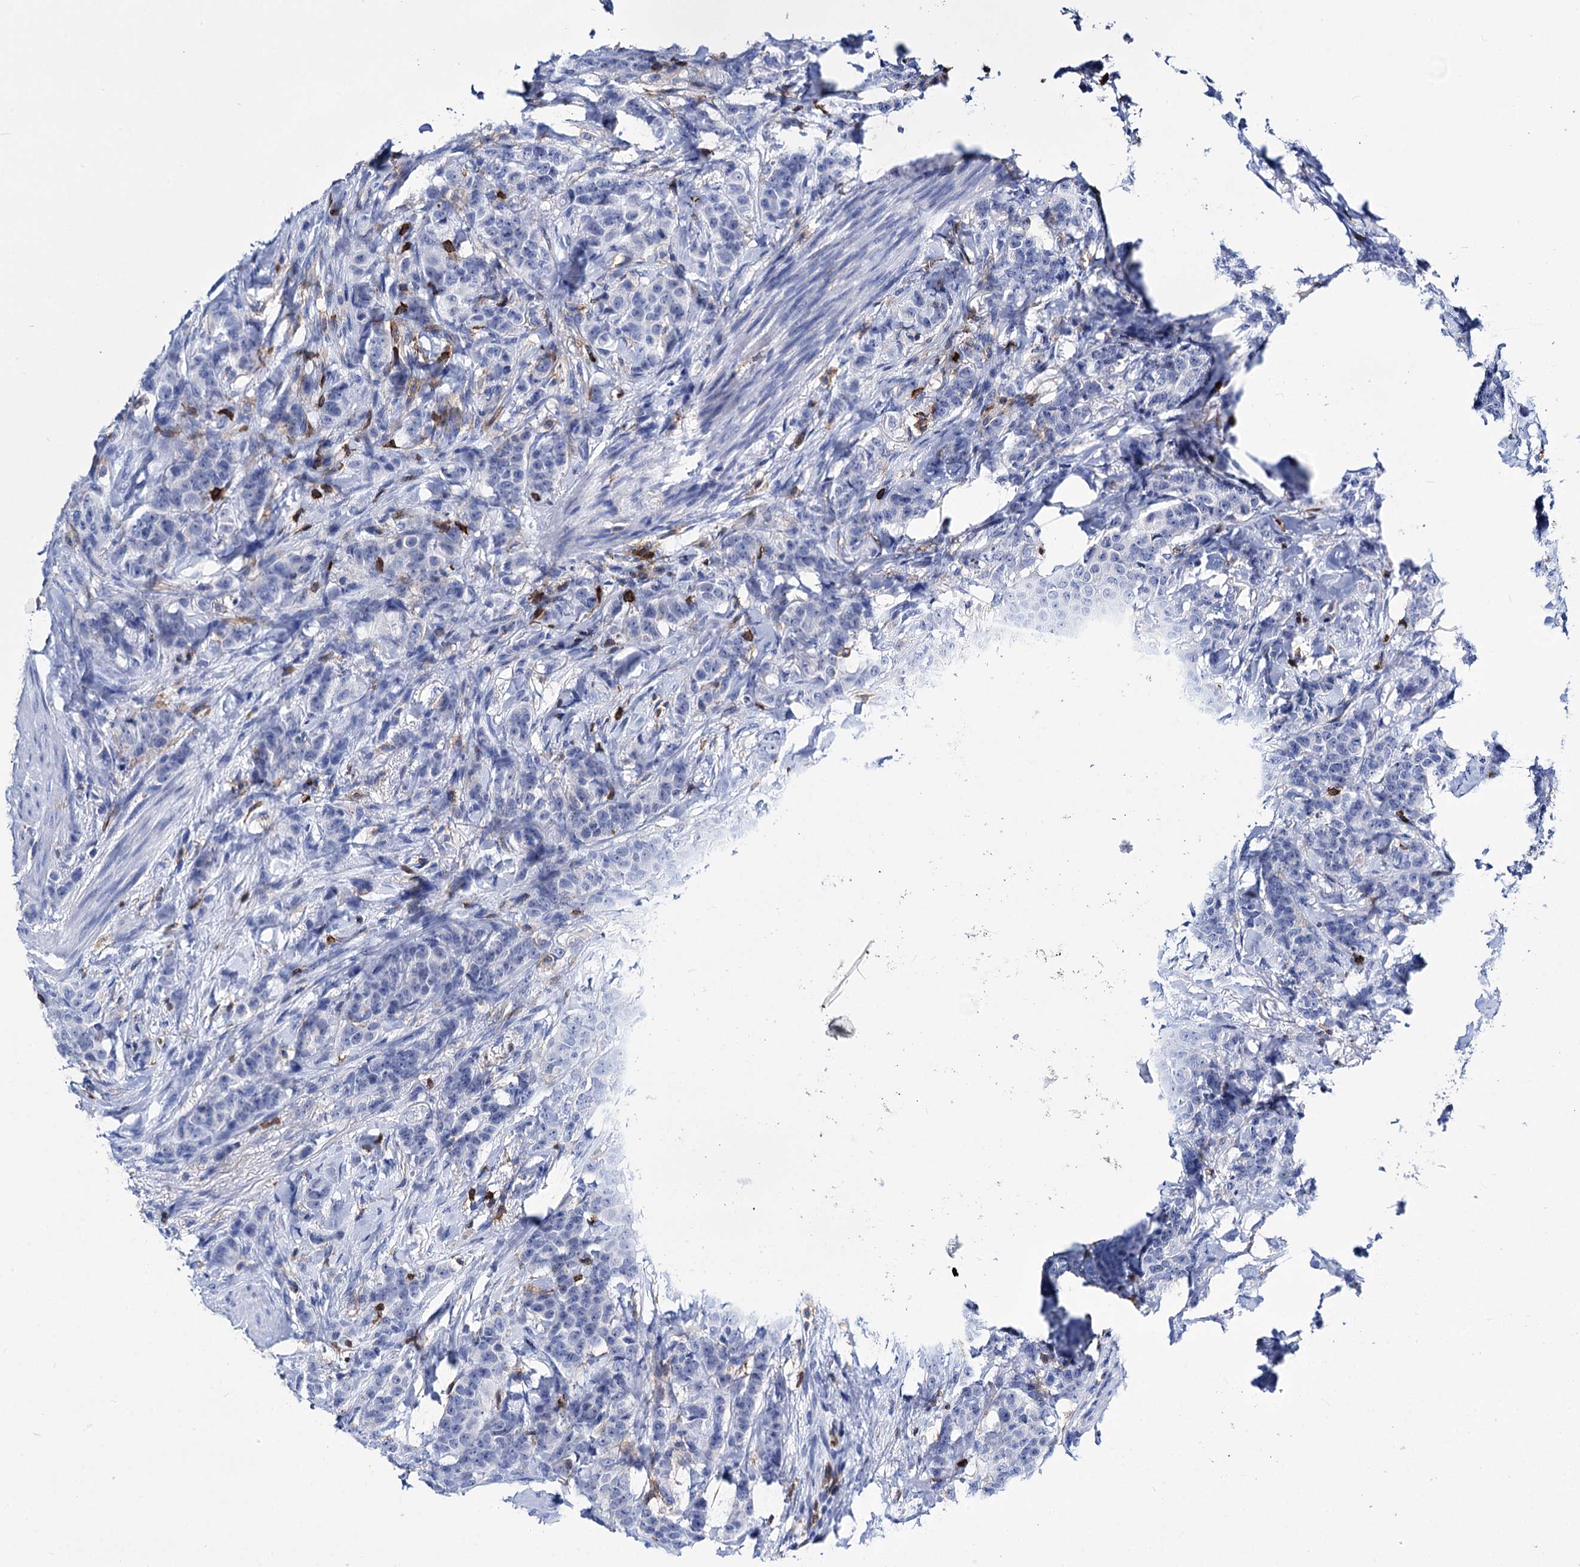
{"staining": {"intensity": "negative", "quantity": "none", "location": "none"}, "tissue": "breast cancer", "cell_type": "Tumor cells", "image_type": "cancer", "snomed": [{"axis": "morphology", "description": "Duct carcinoma"}, {"axis": "topography", "description": "Breast"}], "caption": "DAB immunohistochemical staining of human breast cancer (invasive ductal carcinoma) reveals no significant expression in tumor cells.", "gene": "DEF6", "patient": {"sex": "female", "age": 40}}